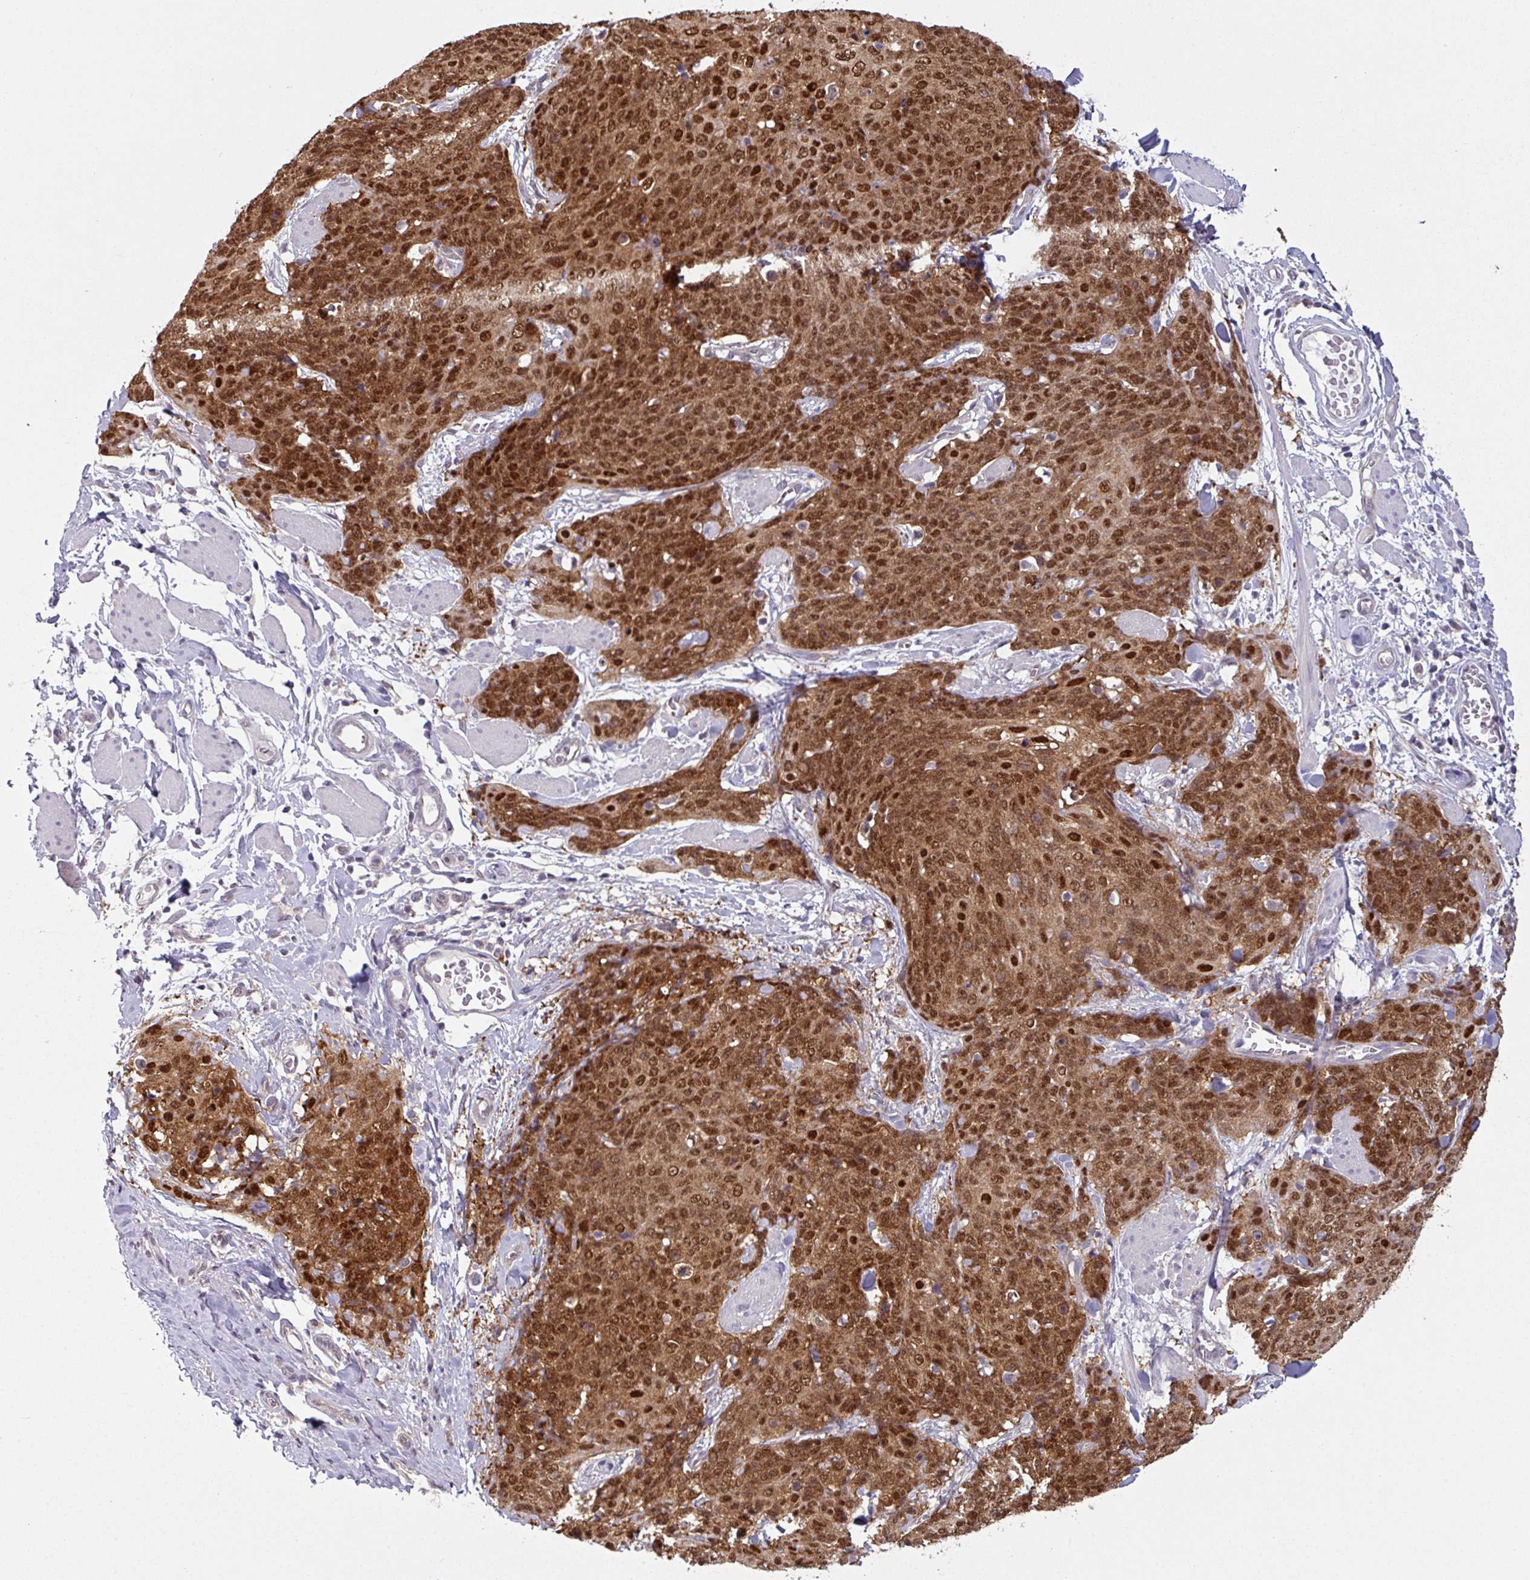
{"staining": {"intensity": "strong", "quantity": ">75%", "location": "cytoplasmic/membranous,nuclear"}, "tissue": "skin cancer", "cell_type": "Tumor cells", "image_type": "cancer", "snomed": [{"axis": "morphology", "description": "Squamous cell carcinoma, NOS"}, {"axis": "topography", "description": "Skin"}, {"axis": "topography", "description": "Vulva"}], "caption": "Skin cancer (squamous cell carcinoma) stained with DAB (3,3'-diaminobenzidine) immunohistochemistry displays high levels of strong cytoplasmic/membranous and nuclear staining in about >75% of tumor cells.", "gene": "TTLL12", "patient": {"sex": "female", "age": 85}}